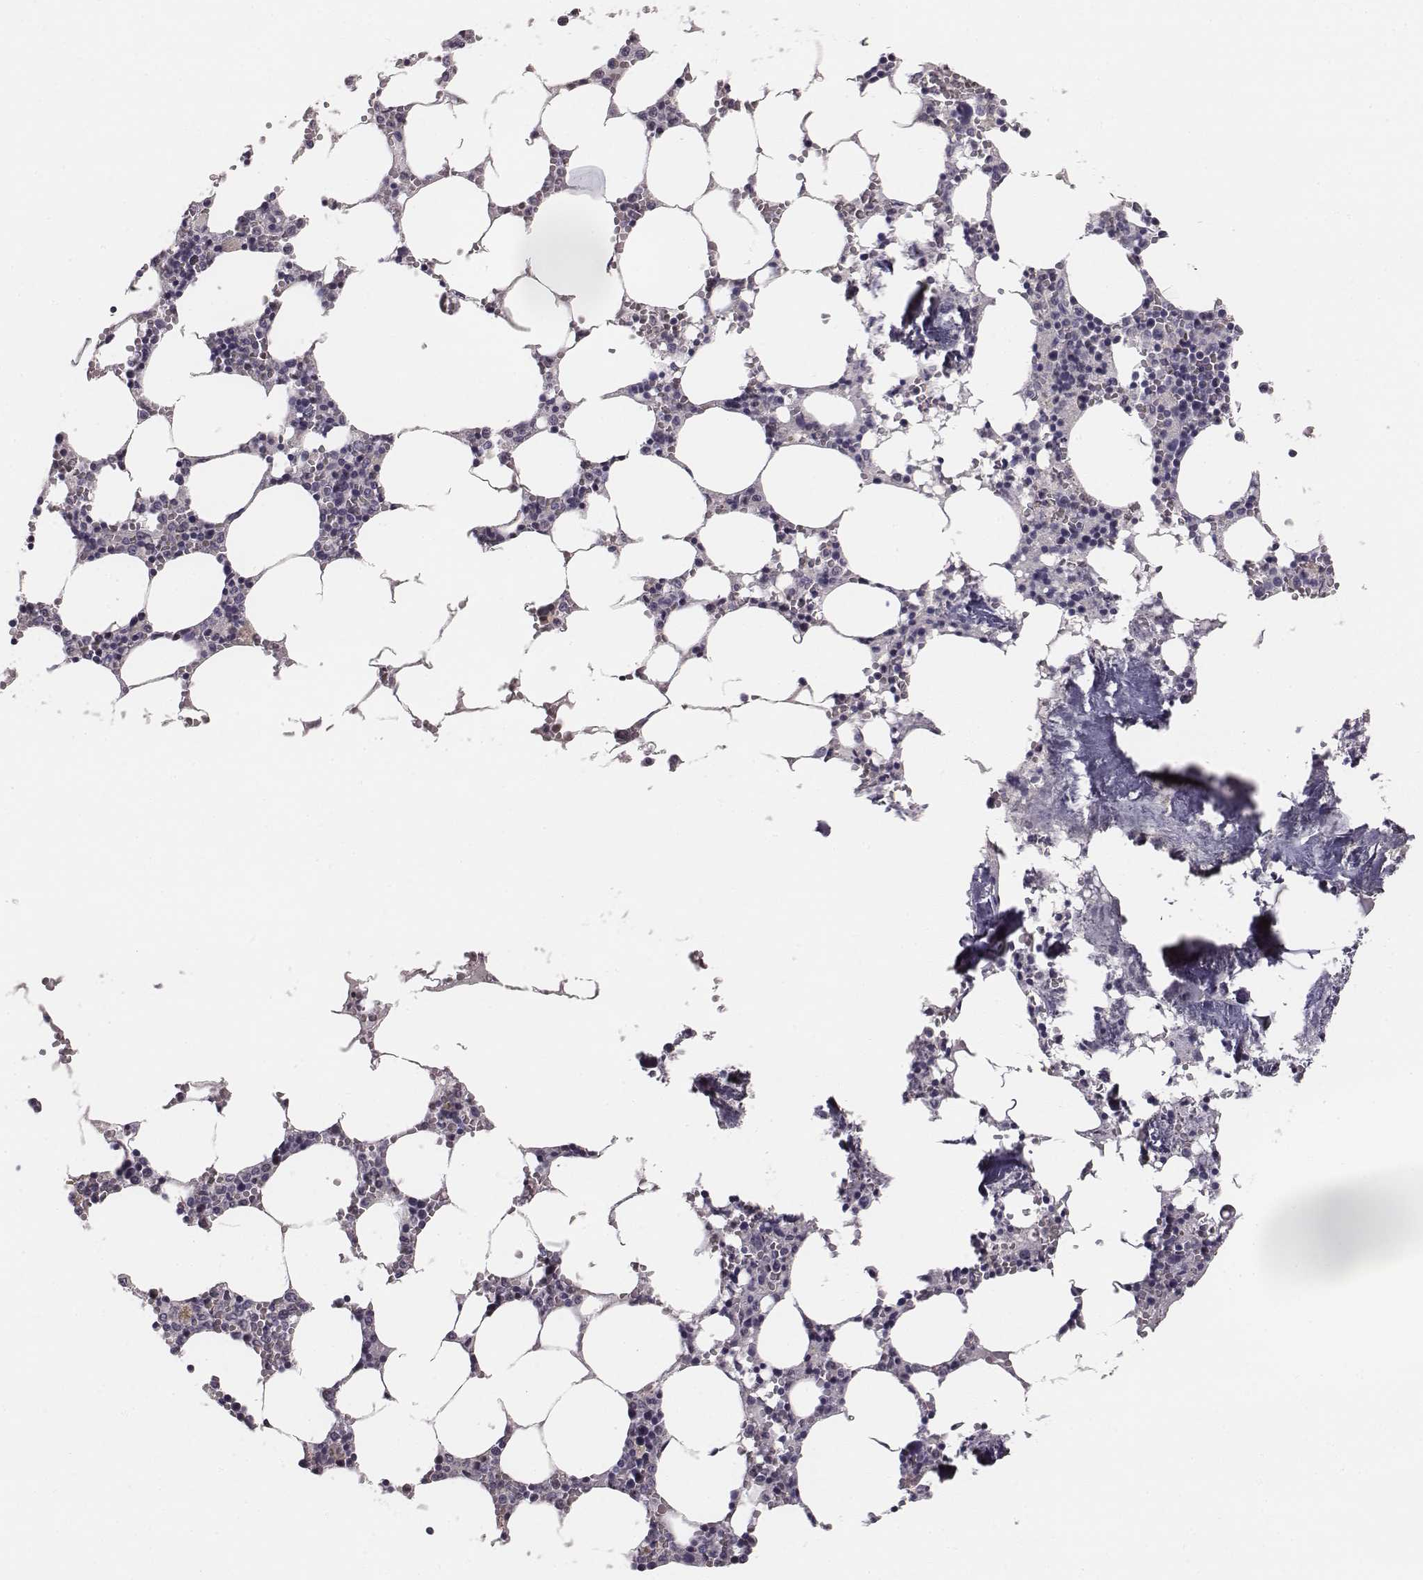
{"staining": {"intensity": "negative", "quantity": "none", "location": "none"}, "tissue": "bone marrow", "cell_type": "Hematopoietic cells", "image_type": "normal", "snomed": [{"axis": "morphology", "description": "Normal tissue, NOS"}, {"axis": "topography", "description": "Bone marrow"}], "caption": "Immunohistochemistry image of unremarkable human bone marrow stained for a protein (brown), which displays no positivity in hematopoietic cells.", "gene": "NIFK", "patient": {"sex": "female", "age": 64}}